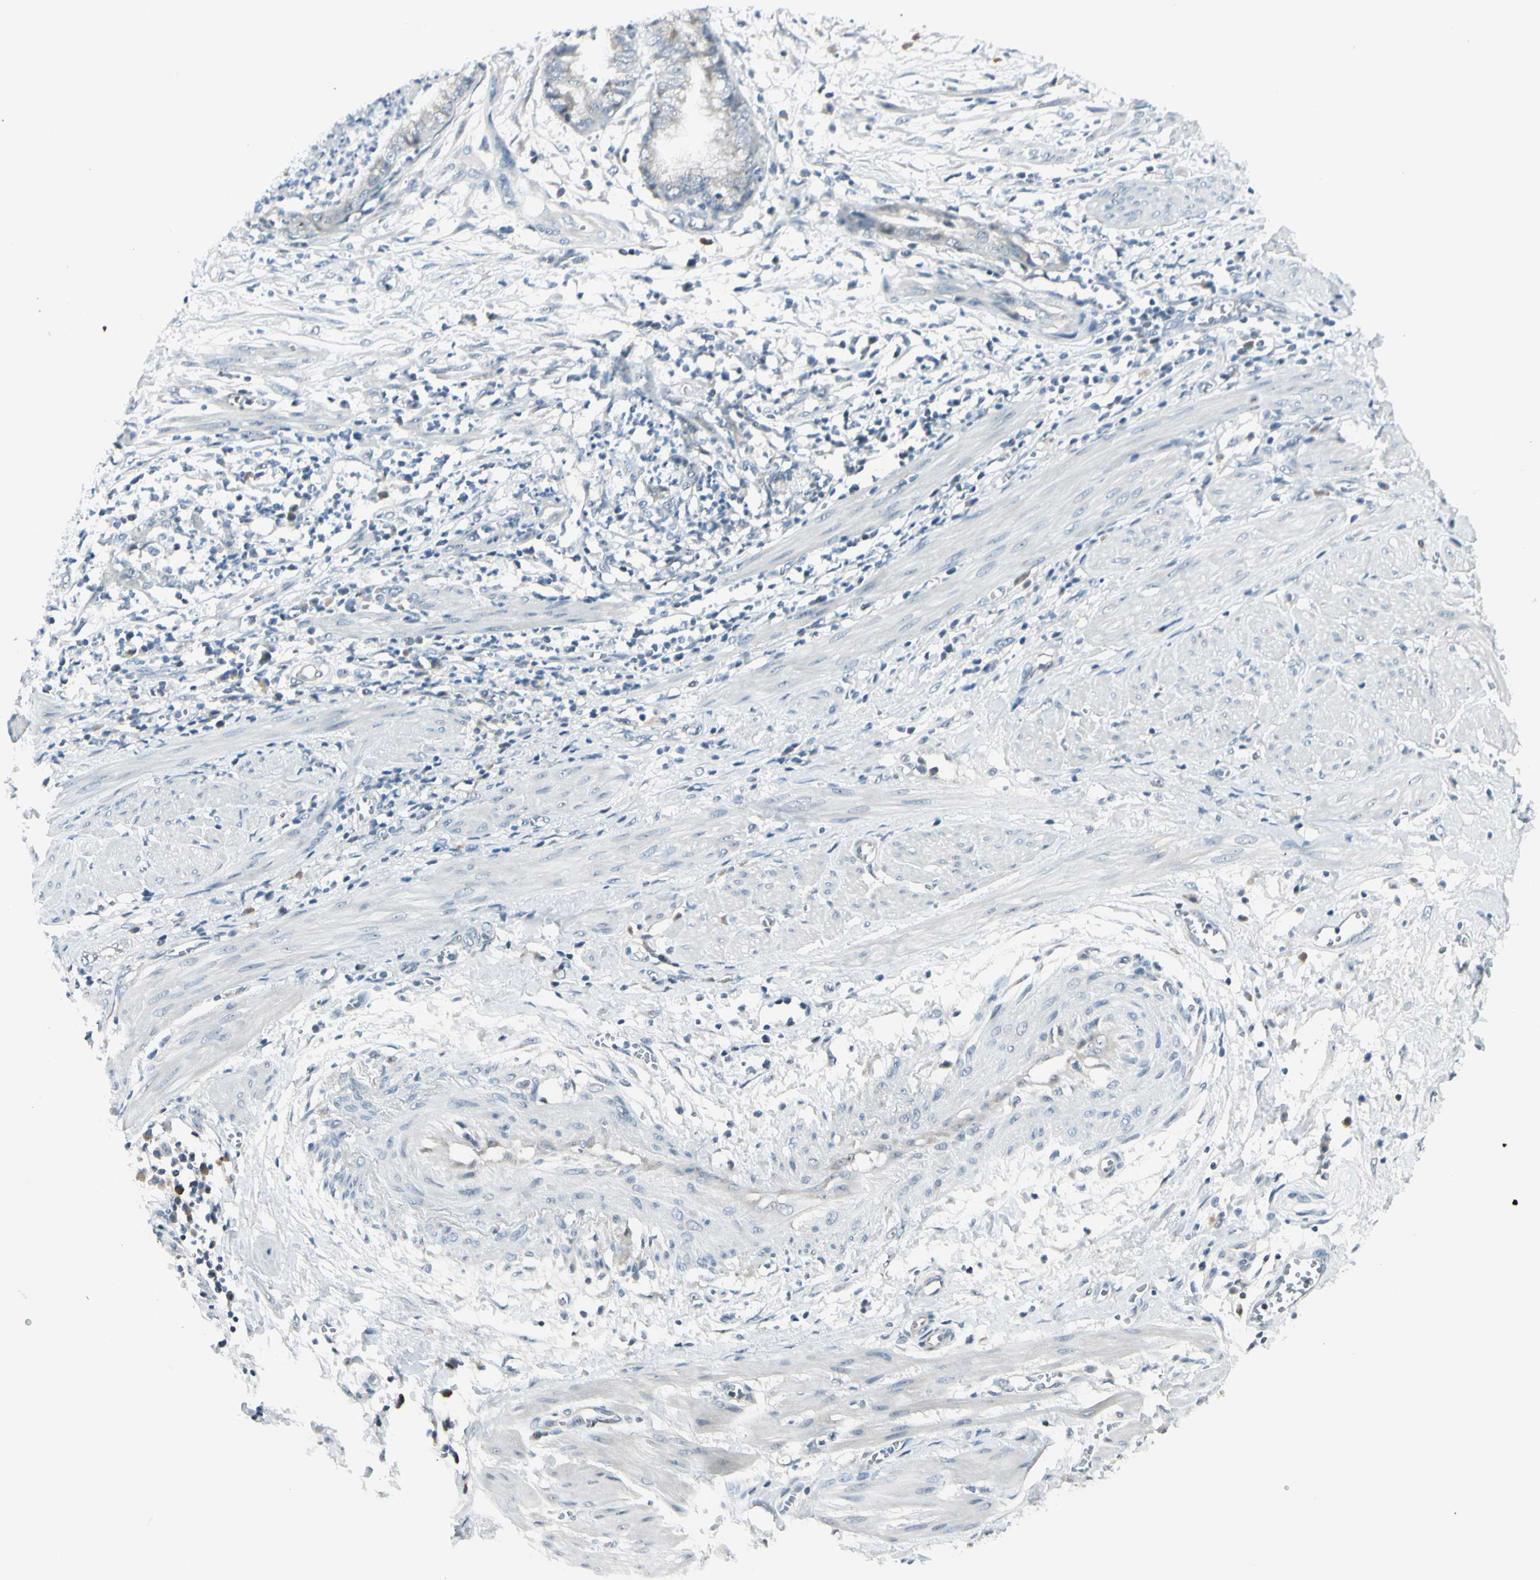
{"staining": {"intensity": "negative", "quantity": "none", "location": "none"}, "tissue": "endometrial cancer", "cell_type": "Tumor cells", "image_type": "cancer", "snomed": [{"axis": "morphology", "description": "Necrosis, NOS"}, {"axis": "morphology", "description": "Adenocarcinoma, NOS"}, {"axis": "topography", "description": "Endometrium"}], "caption": "Immunohistochemistry (IHC) of human endometrial cancer (adenocarcinoma) reveals no expression in tumor cells.", "gene": "ZSCAN1", "patient": {"sex": "female", "age": 79}}